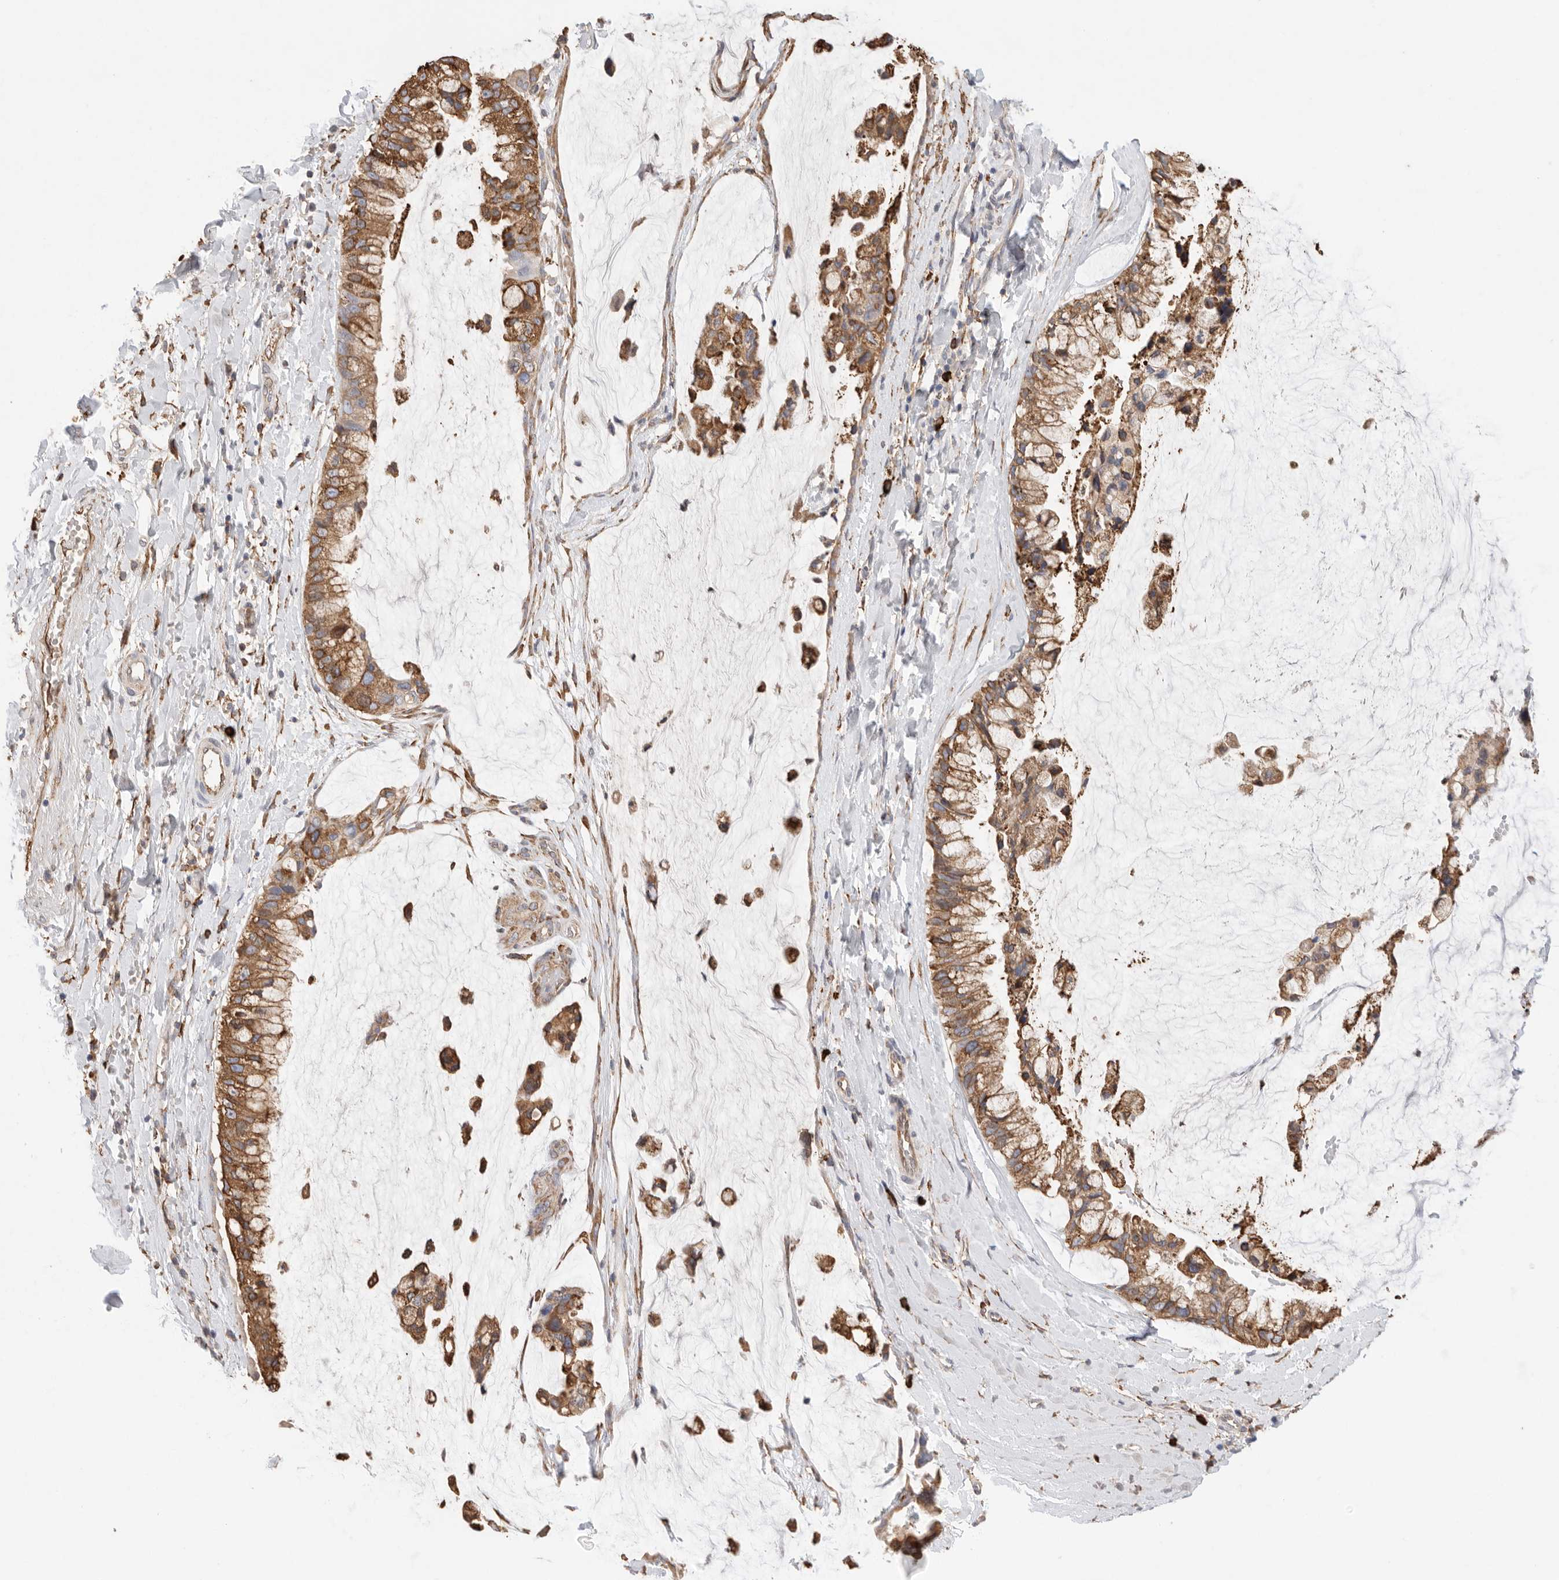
{"staining": {"intensity": "moderate", "quantity": ">75%", "location": "cytoplasmic/membranous"}, "tissue": "ovarian cancer", "cell_type": "Tumor cells", "image_type": "cancer", "snomed": [{"axis": "morphology", "description": "Cystadenocarcinoma, mucinous, NOS"}, {"axis": "topography", "description": "Ovary"}], "caption": "A photomicrograph of ovarian mucinous cystadenocarcinoma stained for a protein reveals moderate cytoplasmic/membranous brown staining in tumor cells.", "gene": "BLOC1S5", "patient": {"sex": "female", "age": 39}}